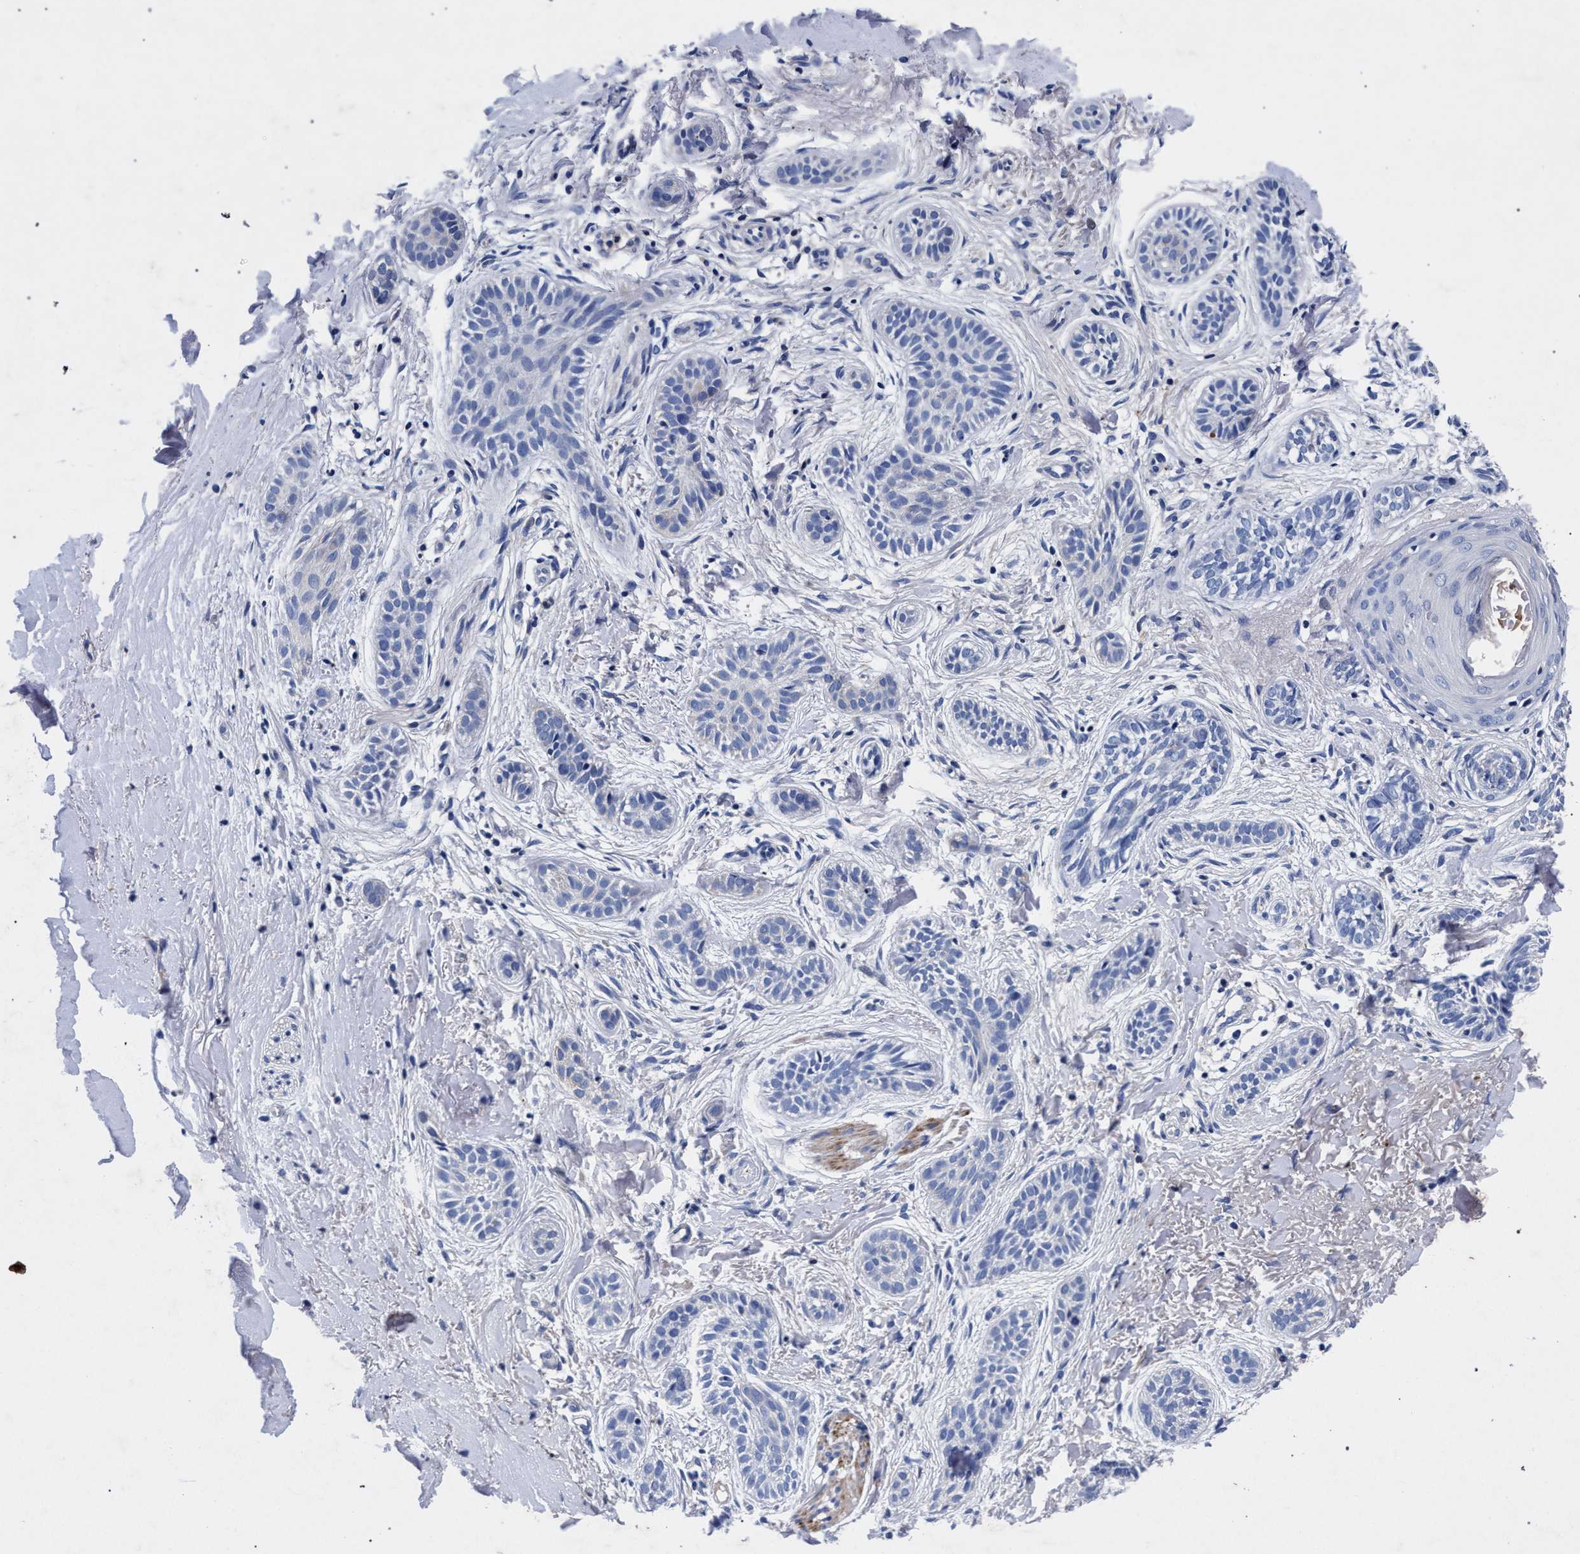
{"staining": {"intensity": "negative", "quantity": "none", "location": "none"}, "tissue": "skin cancer", "cell_type": "Tumor cells", "image_type": "cancer", "snomed": [{"axis": "morphology", "description": "Normal tissue, NOS"}, {"axis": "morphology", "description": "Basal cell carcinoma"}, {"axis": "topography", "description": "Skin"}], "caption": "Skin basal cell carcinoma was stained to show a protein in brown. There is no significant expression in tumor cells.", "gene": "HSD17B14", "patient": {"sex": "male", "age": 63}}